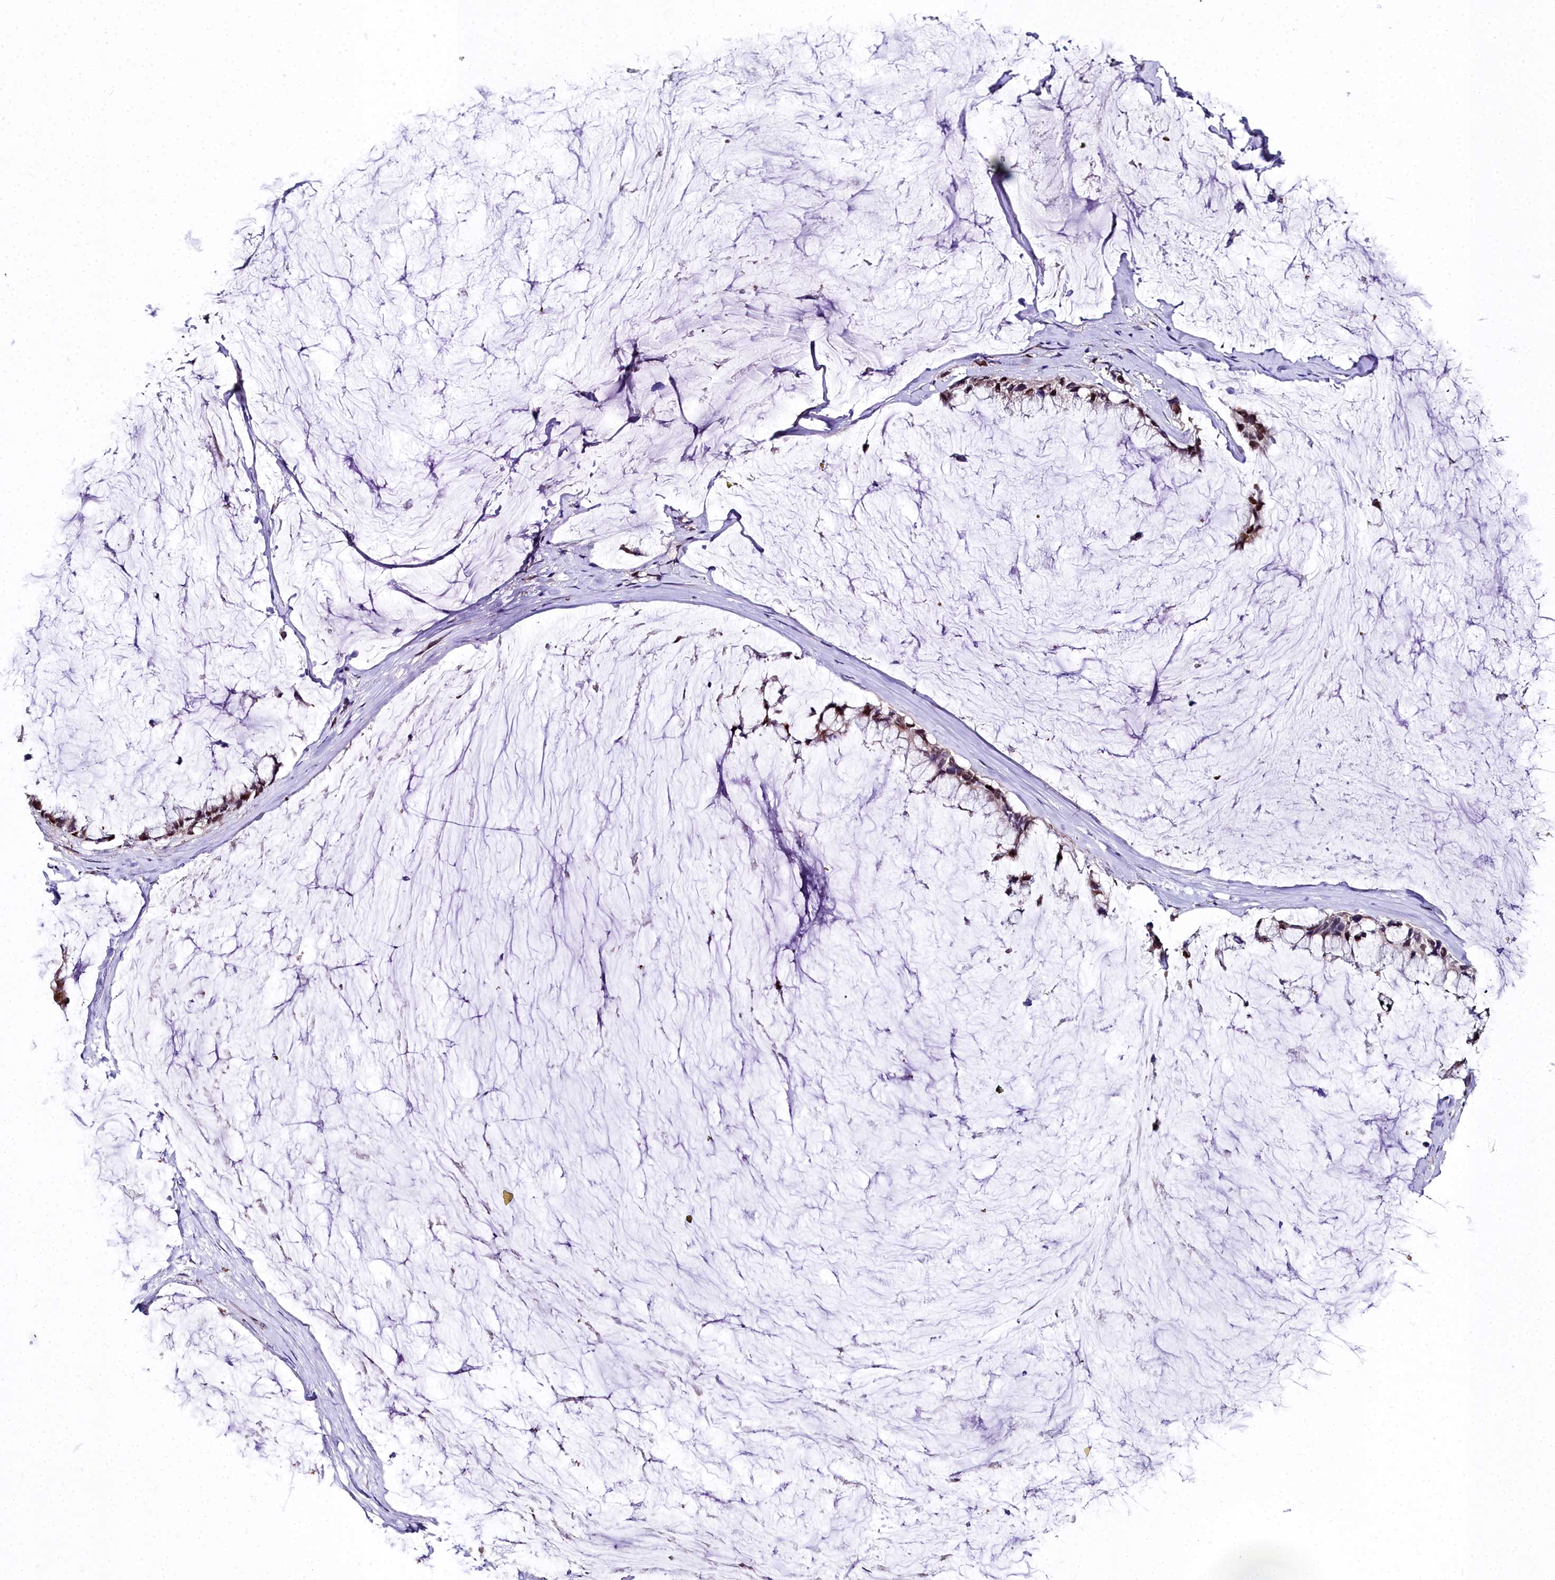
{"staining": {"intensity": "moderate", "quantity": ">75%", "location": "nuclear"}, "tissue": "ovarian cancer", "cell_type": "Tumor cells", "image_type": "cancer", "snomed": [{"axis": "morphology", "description": "Cystadenocarcinoma, mucinous, NOS"}, {"axis": "topography", "description": "Ovary"}], "caption": "This photomicrograph reveals immunohistochemistry staining of human ovarian cancer (mucinous cystadenocarcinoma), with medium moderate nuclear positivity in about >75% of tumor cells.", "gene": "AP1M1", "patient": {"sex": "female", "age": 39}}